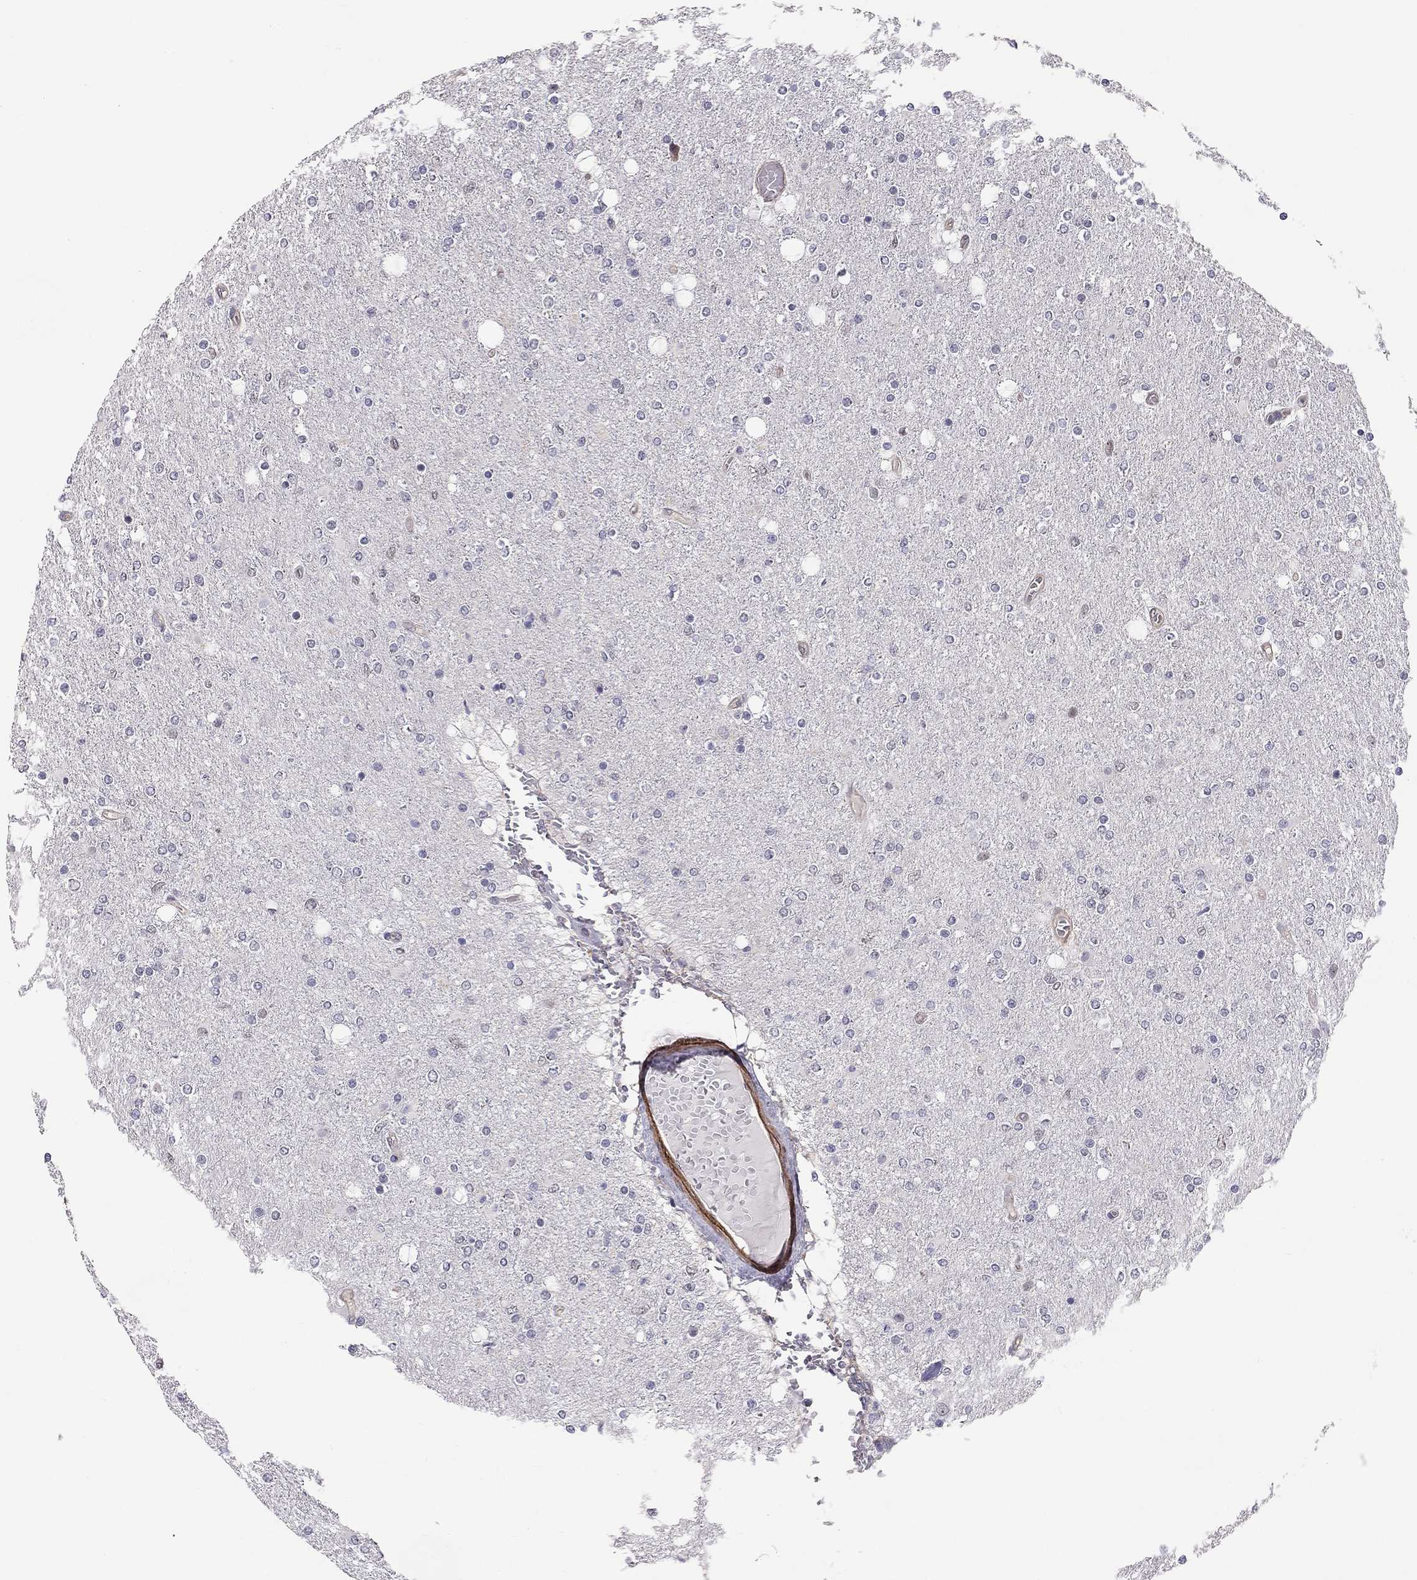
{"staining": {"intensity": "negative", "quantity": "none", "location": "none"}, "tissue": "glioma", "cell_type": "Tumor cells", "image_type": "cancer", "snomed": [{"axis": "morphology", "description": "Glioma, malignant, High grade"}, {"axis": "topography", "description": "Cerebral cortex"}], "caption": "Immunohistochemistry (IHC) histopathology image of neoplastic tissue: malignant glioma (high-grade) stained with DAB (3,3'-diaminobenzidine) reveals no significant protein expression in tumor cells.", "gene": "GJB4", "patient": {"sex": "male", "age": 70}}